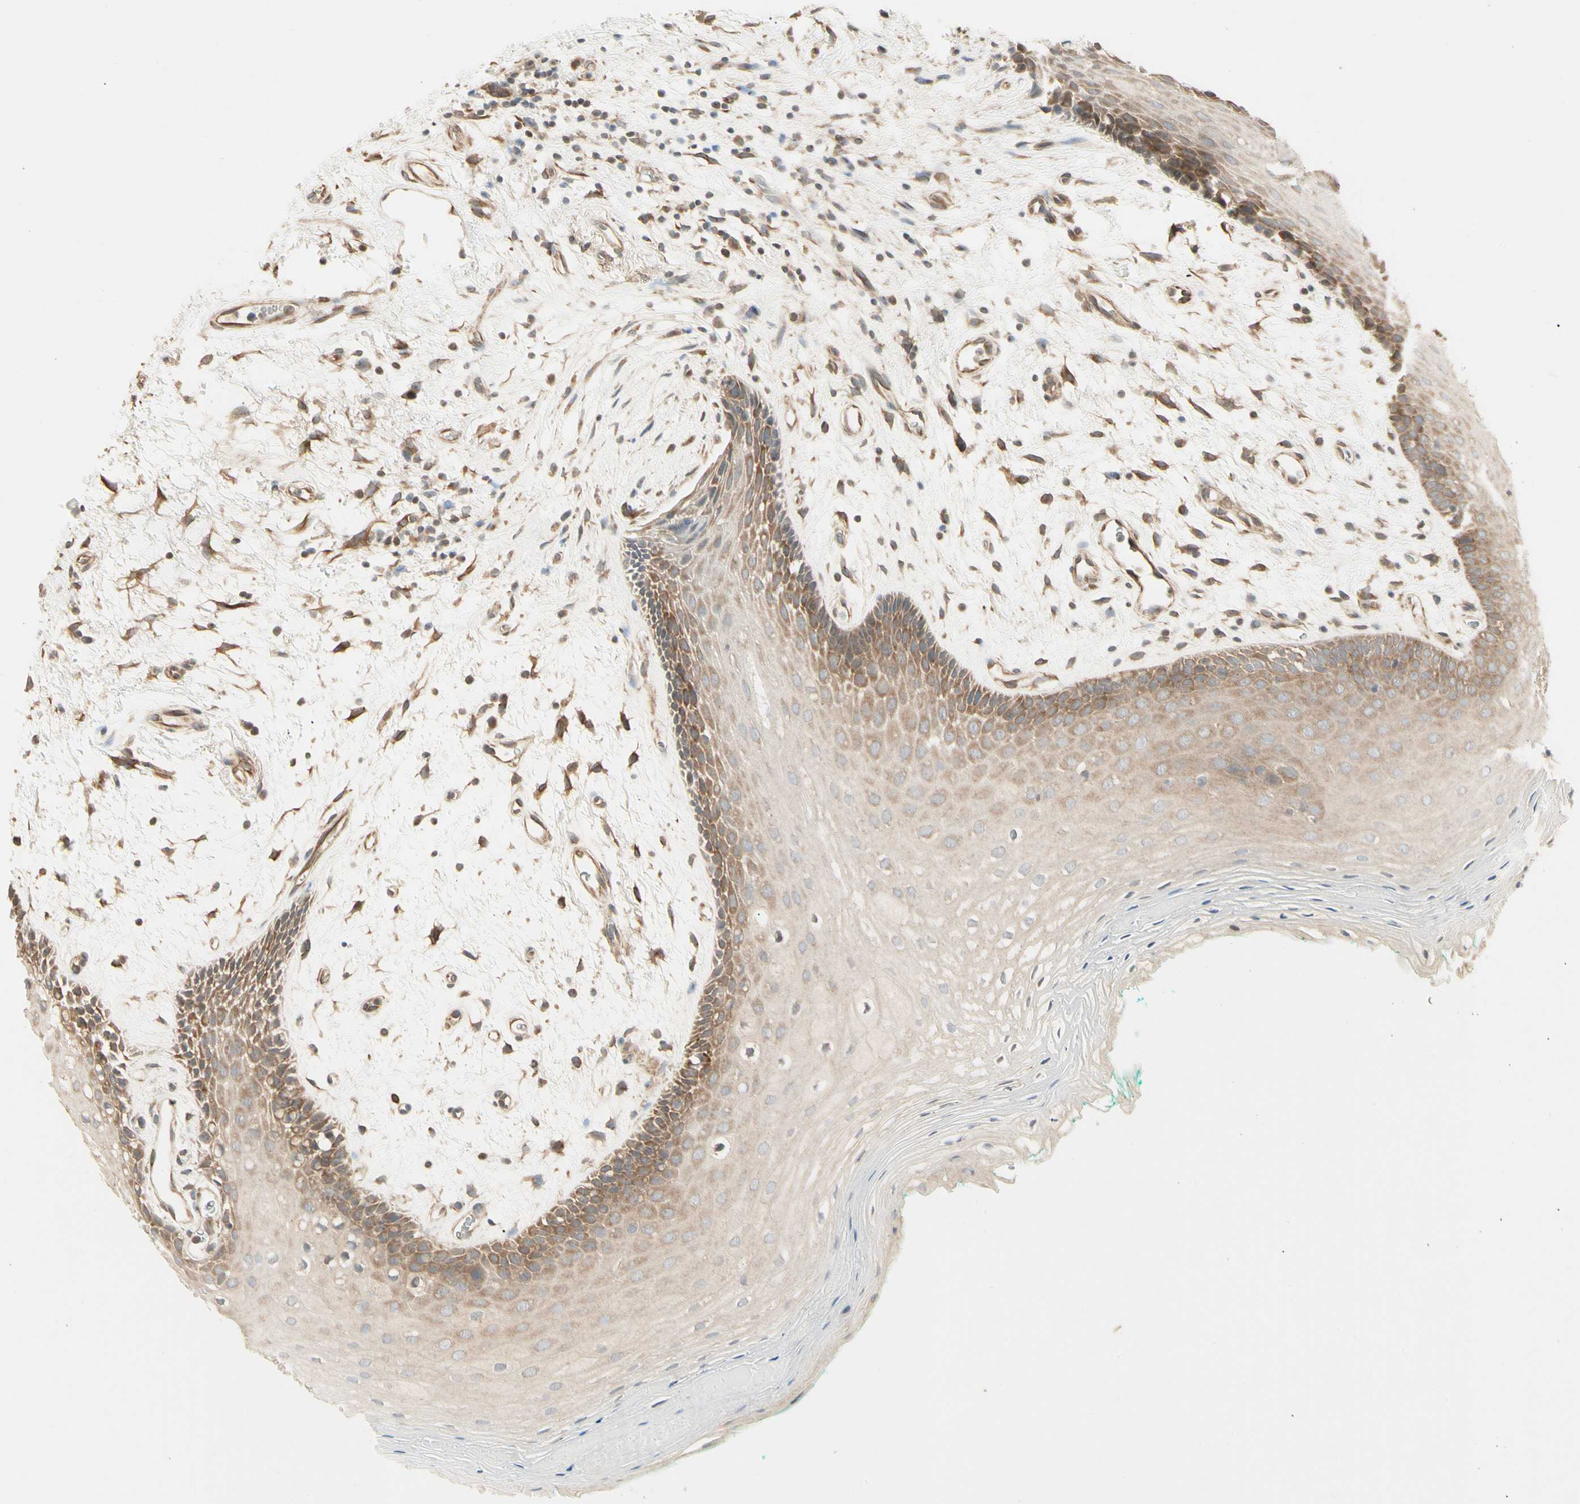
{"staining": {"intensity": "moderate", "quantity": "25%-75%", "location": "cytoplasmic/membranous"}, "tissue": "oral mucosa", "cell_type": "Squamous epithelial cells", "image_type": "normal", "snomed": [{"axis": "morphology", "description": "Normal tissue, NOS"}, {"axis": "topography", "description": "Skeletal muscle"}, {"axis": "topography", "description": "Oral tissue"}, {"axis": "topography", "description": "Peripheral nerve tissue"}], "caption": "Benign oral mucosa was stained to show a protein in brown. There is medium levels of moderate cytoplasmic/membranous positivity in about 25%-75% of squamous epithelial cells. Immunohistochemistry stains the protein of interest in brown and the nuclei are stained blue.", "gene": "IRAG1", "patient": {"sex": "female", "age": 84}}